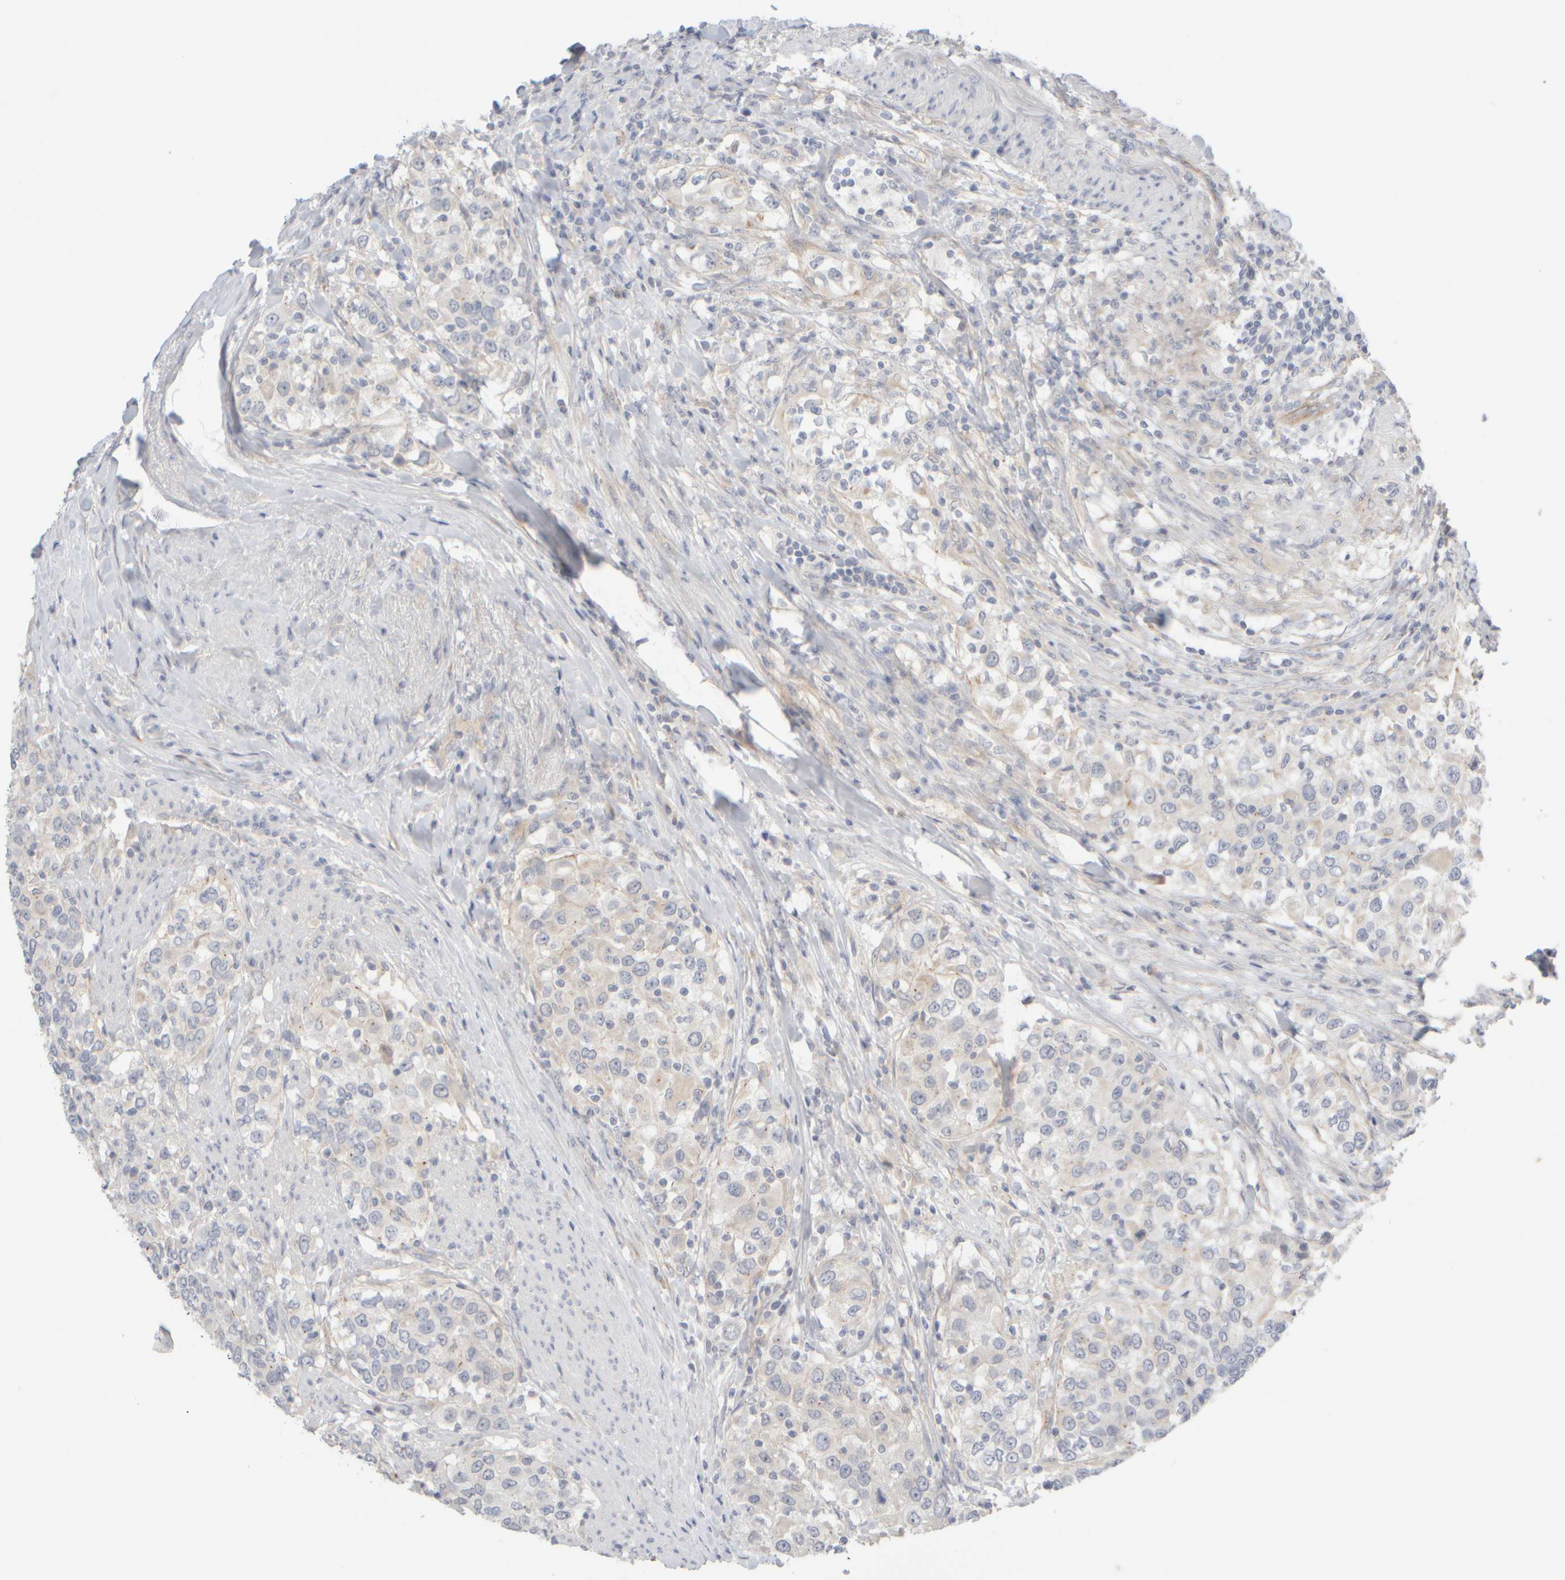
{"staining": {"intensity": "weak", "quantity": "<25%", "location": "cytoplasmic/membranous"}, "tissue": "urothelial cancer", "cell_type": "Tumor cells", "image_type": "cancer", "snomed": [{"axis": "morphology", "description": "Urothelial carcinoma, High grade"}, {"axis": "topography", "description": "Urinary bladder"}], "caption": "Protein analysis of urothelial cancer reveals no significant expression in tumor cells.", "gene": "GOPC", "patient": {"sex": "female", "age": 80}}